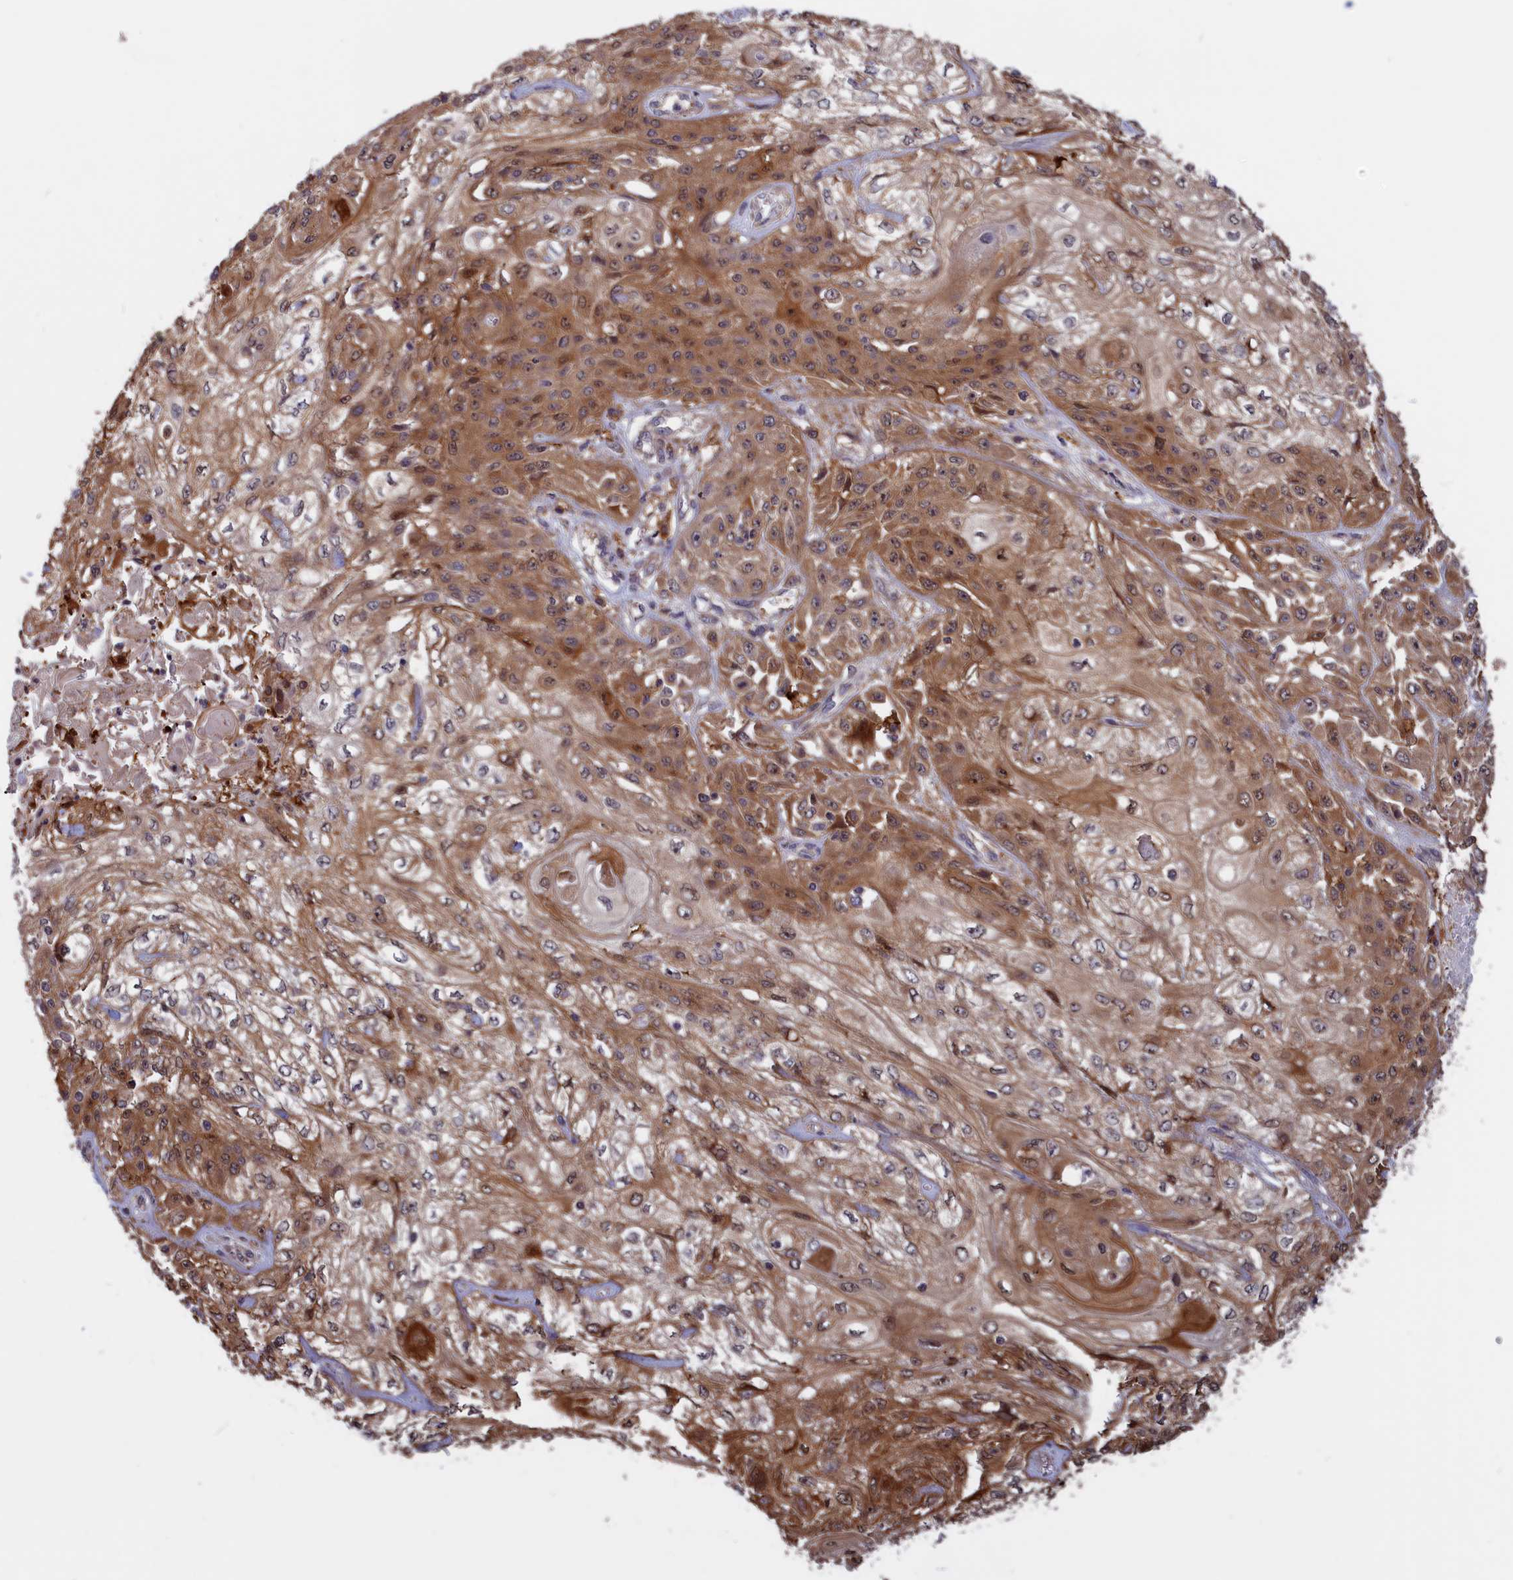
{"staining": {"intensity": "moderate", "quantity": ">75%", "location": "cytoplasmic/membranous"}, "tissue": "skin cancer", "cell_type": "Tumor cells", "image_type": "cancer", "snomed": [{"axis": "morphology", "description": "Squamous cell carcinoma, NOS"}, {"axis": "morphology", "description": "Squamous cell carcinoma, metastatic, NOS"}, {"axis": "topography", "description": "Skin"}, {"axis": "topography", "description": "Lymph node"}], "caption": "Skin squamous cell carcinoma stained for a protein (brown) displays moderate cytoplasmic/membranous positive expression in about >75% of tumor cells.", "gene": "CACTIN", "patient": {"sex": "male", "age": 75}}